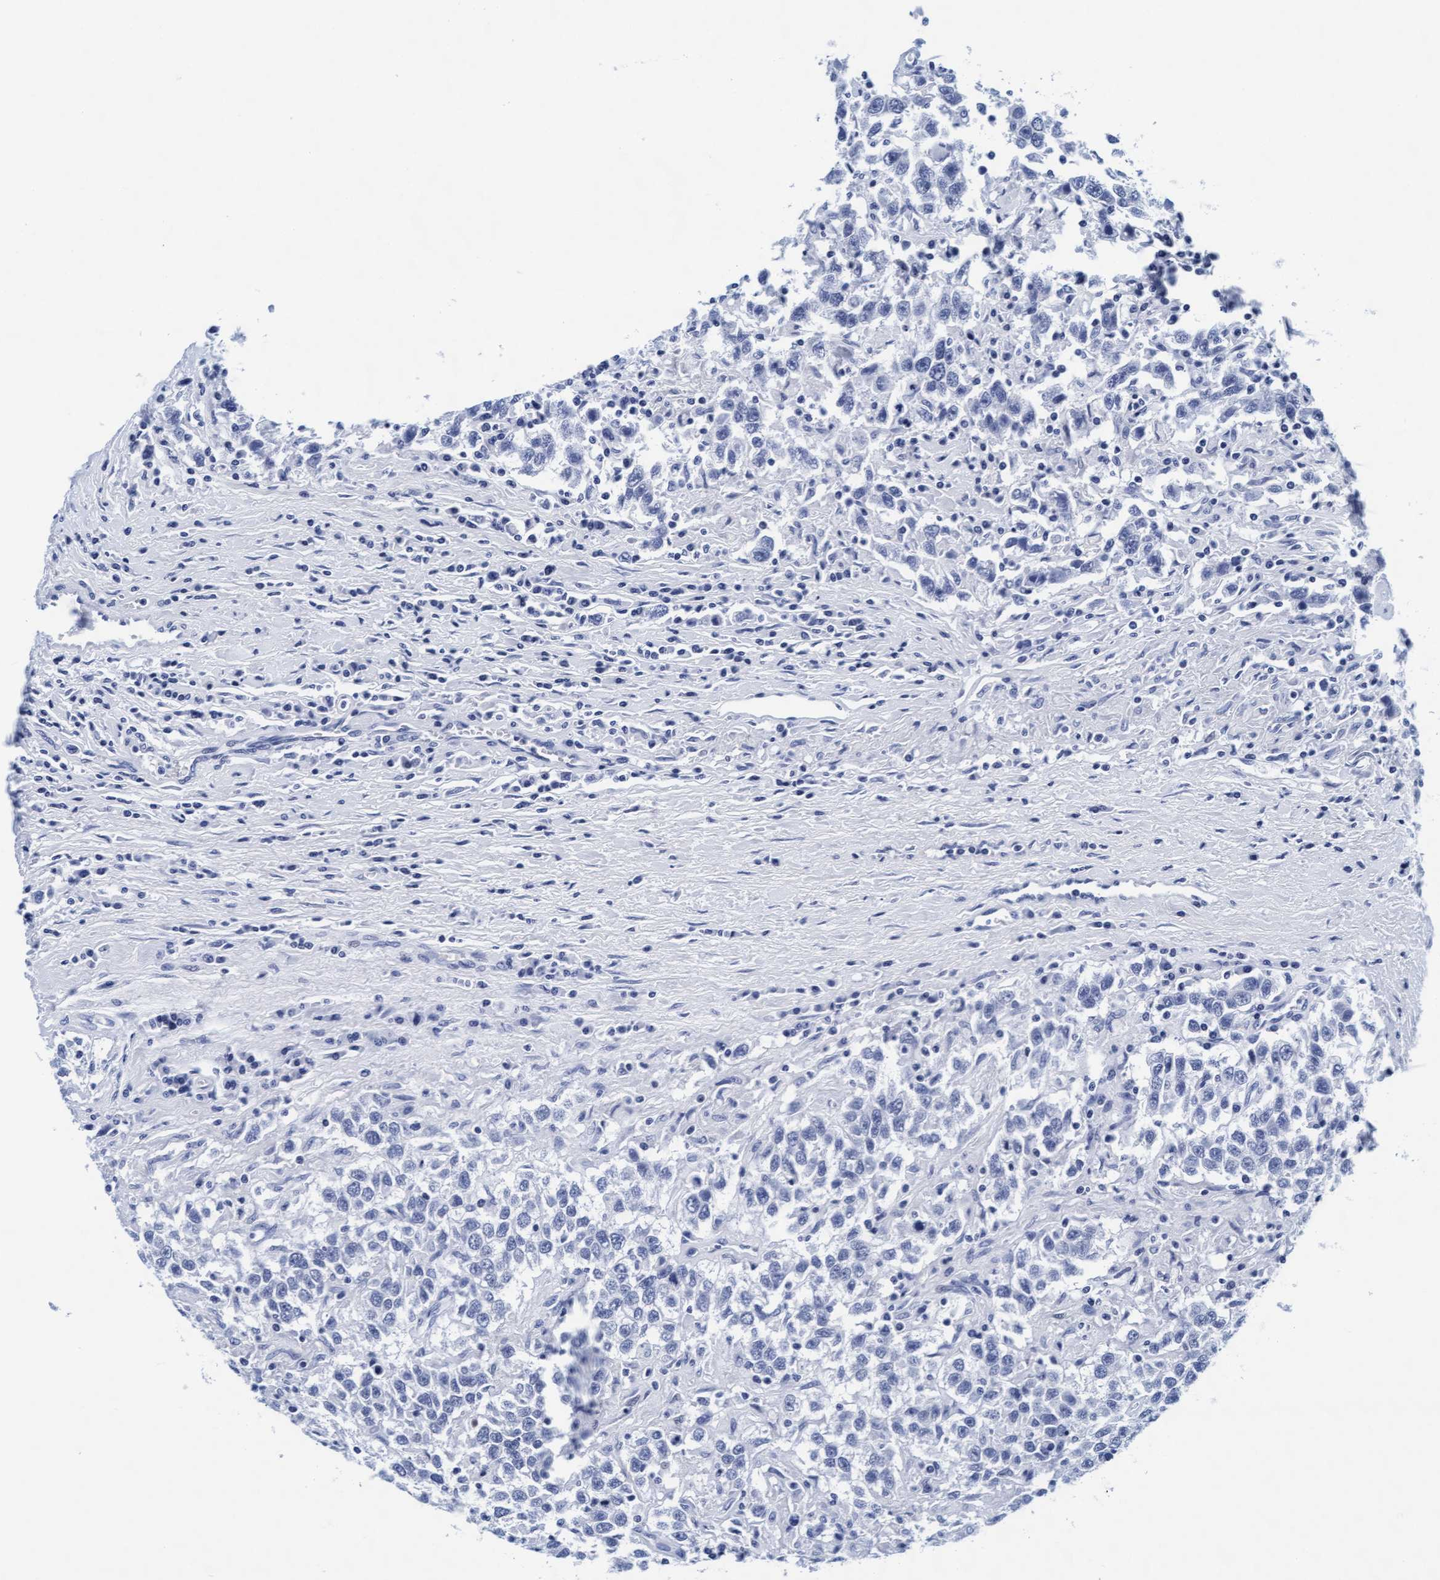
{"staining": {"intensity": "negative", "quantity": "none", "location": "none"}, "tissue": "testis cancer", "cell_type": "Tumor cells", "image_type": "cancer", "snomed": [{"axis": "morphology", "description": "Seminoma, NOS"}, {"axis": "topography", "description": "Testis"}], "caption": "An immunohistochemistry (IHC) image of testis cancer is shown. There is no staining in tumor cells of testis cancer.", "gene": "ARSG", "patient": {"sex": "male", "age": 41}}